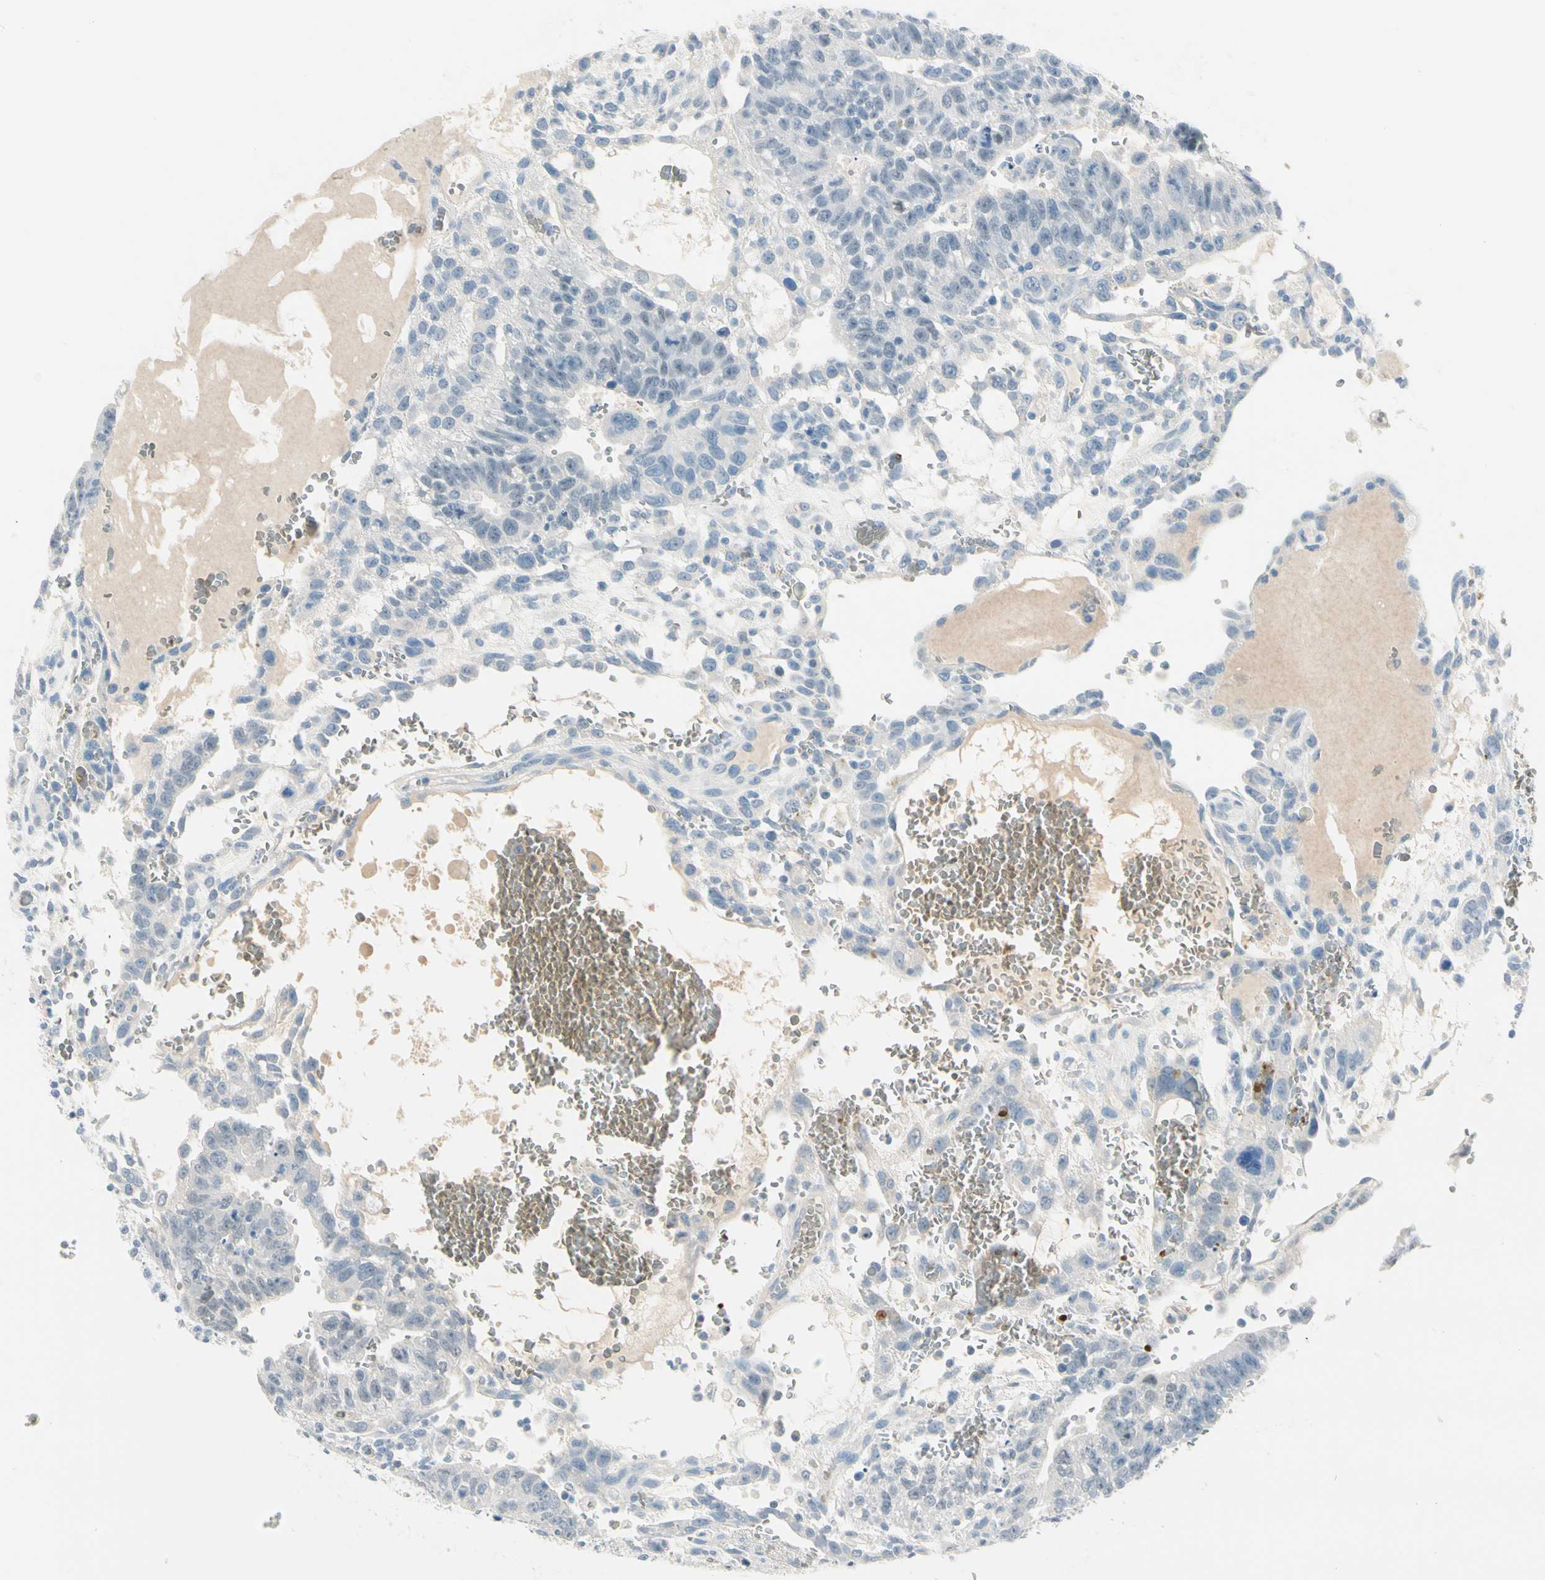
{"staining": {"intensity": "negative", "quantity": "none", "location": "none"}, "tissue": "testis cancer", "cell_type": "Tumor cells", "image_type": "cancer", "snomed": [{"axis": "morphology", "description": "Seminoma, NOS"}, {"axis": "morphology", "description": "Carcinoma, Embryonal, NOS"}, {"axis": "topography", "description": "Testis"}], "caption": "Tumor cells show no significant expression in embryonal carcinoma (testis).", "gene": "CA1", "patient": {"sex": "male", "age": 52}}